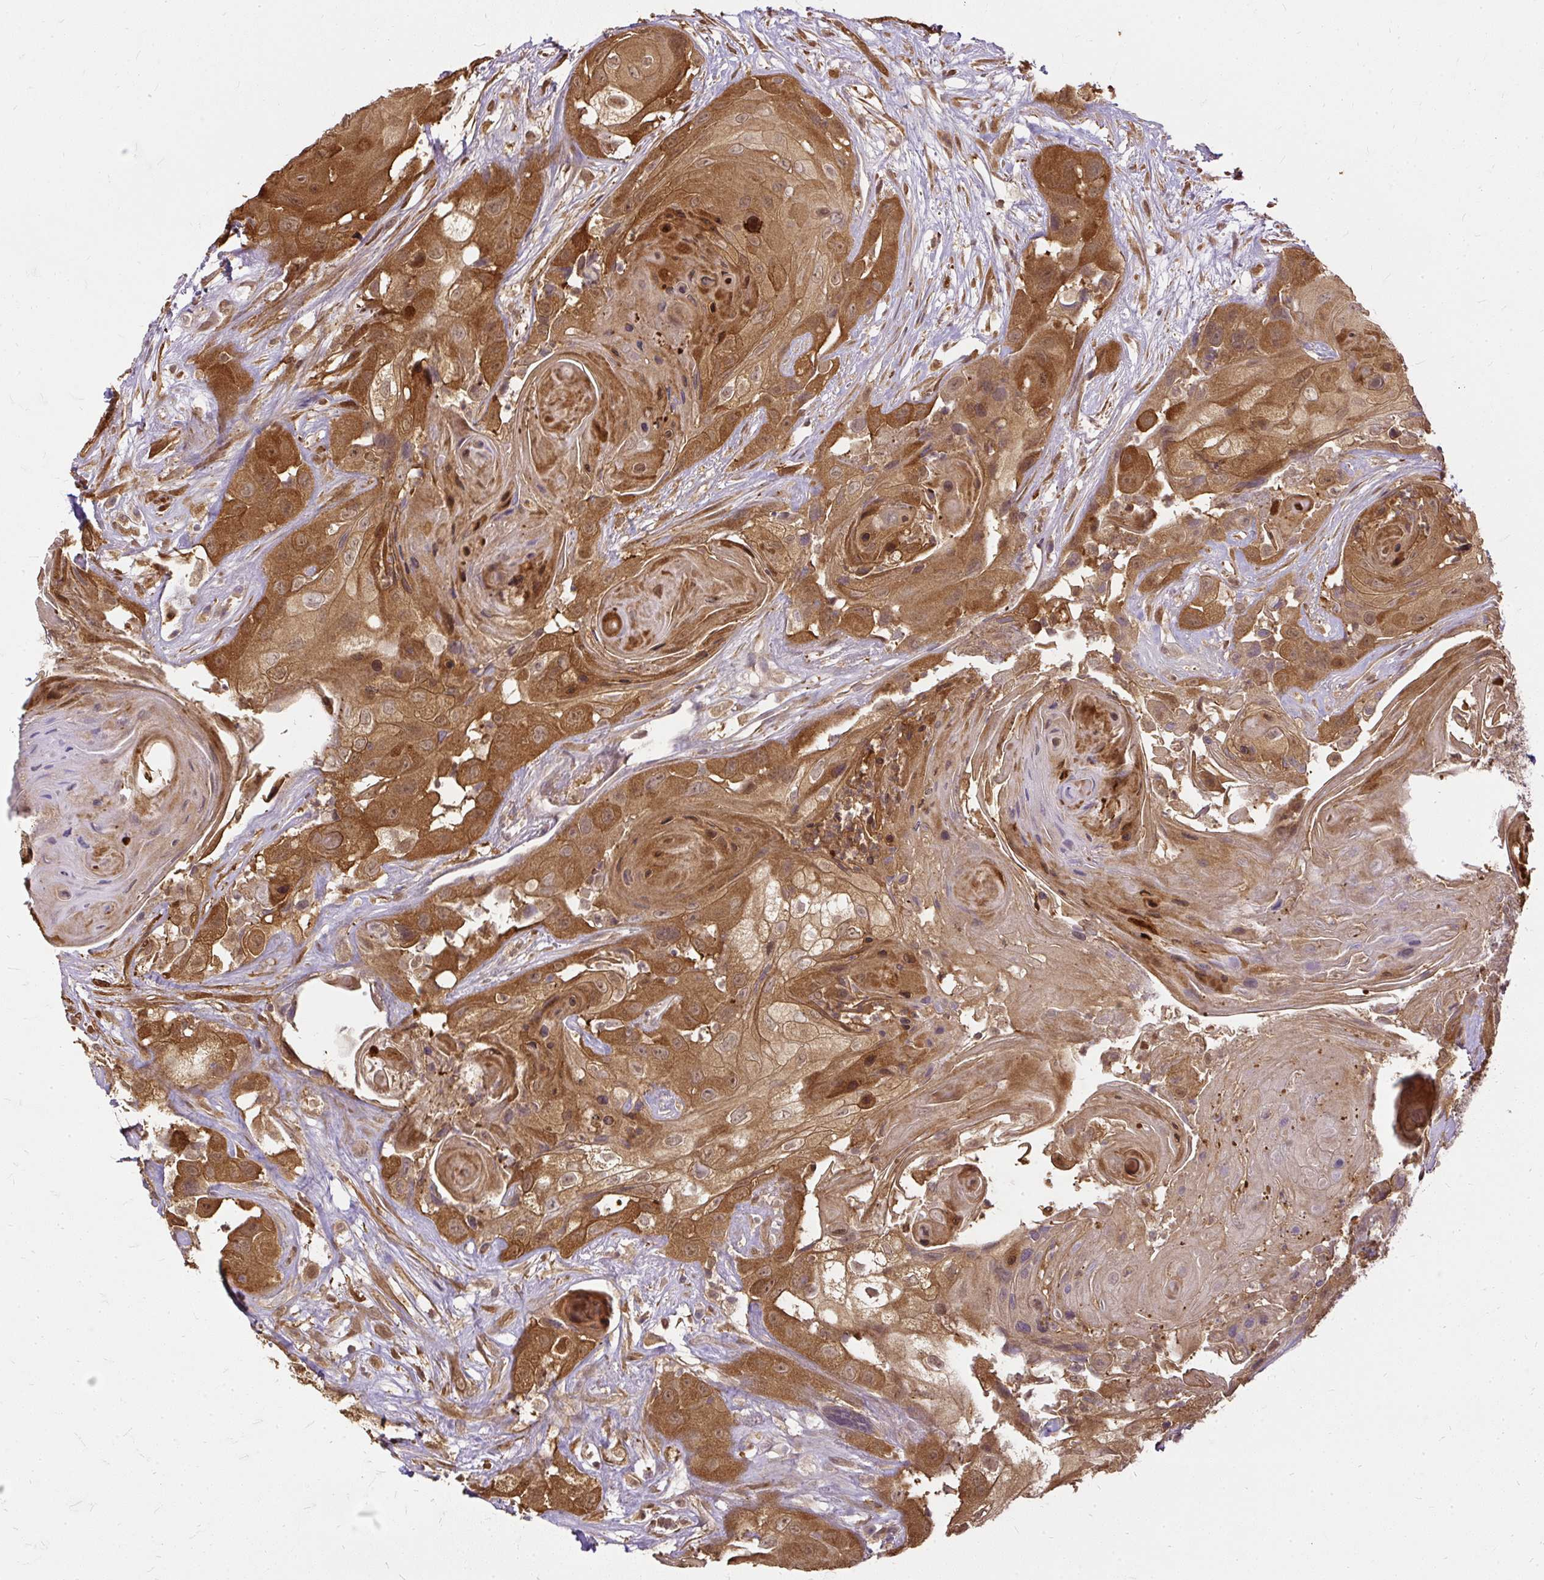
{"staining": {"intensity": "strong", "quantity": ">75%", "location": "cytoplasmic/membranous"}, "tissue": "head and neck cancer", "cell_type": "Tumor cells", "image_type": "cancer", "snomed": [{"axis": "morphology", "description": "Squamous cell carcinoma, NOS"}, {"axis": "topography", "description": "Head-Neck"}], "caption": "IHC image of neoplastic tissue: head and neck cancer stained using IHC reveals high levels of strong protein expression localized specifically in the cytoplasmic/membranous of tumor cells, appearing as a cytoplasmic/membranous brown color.", "gene": "AP5S1", "patient": {"sex": "male", "age": 83}}